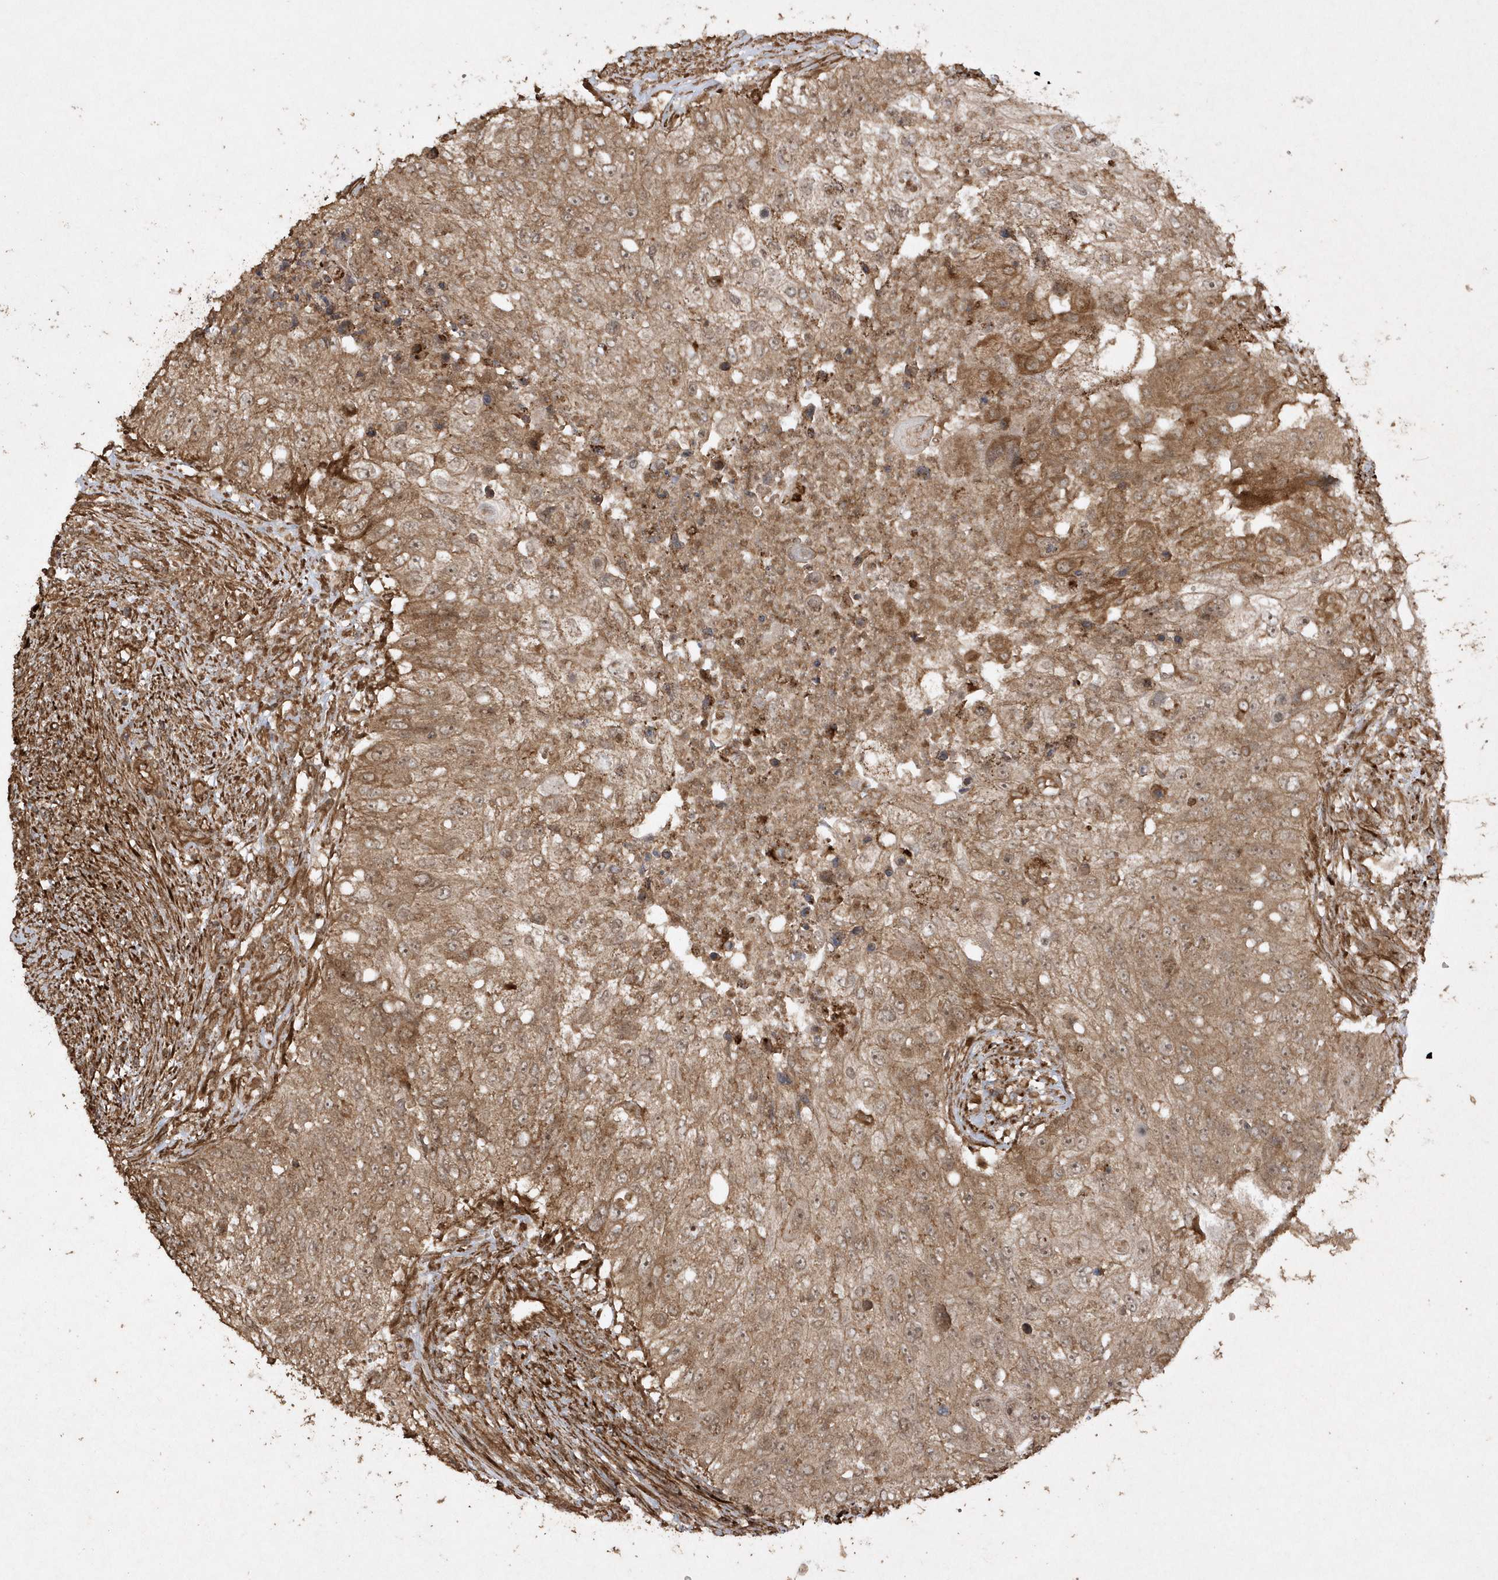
{"staining": {"intensity": "moderate", "quantity": ">75%", "location": "cytoplasmic/membranous"}, "tissue": "urothelial cancer", "cell_type": "Tumor cells", "image_type": "cancer", "snomed": [{"axis": "morphology", "description": "Urothelial carcinoma, High grade"}, {"axis": "topography", "description": "Urinary bladder"}], "caption": "Protein staining of high-grade urothelial carcinoma tissue shows moderate cytoplasmic/membranous positivity in approximately >75% of tumor cells. The staining was performed using DAB (3,3'-diaminobenzidine) to visualize the protein expression in brown, while the nuclei were stained in blue with hematoxylin (Magnification: 20x).", "gene": "AVPI1", "patient": {"sex": "female", "age": 60}}